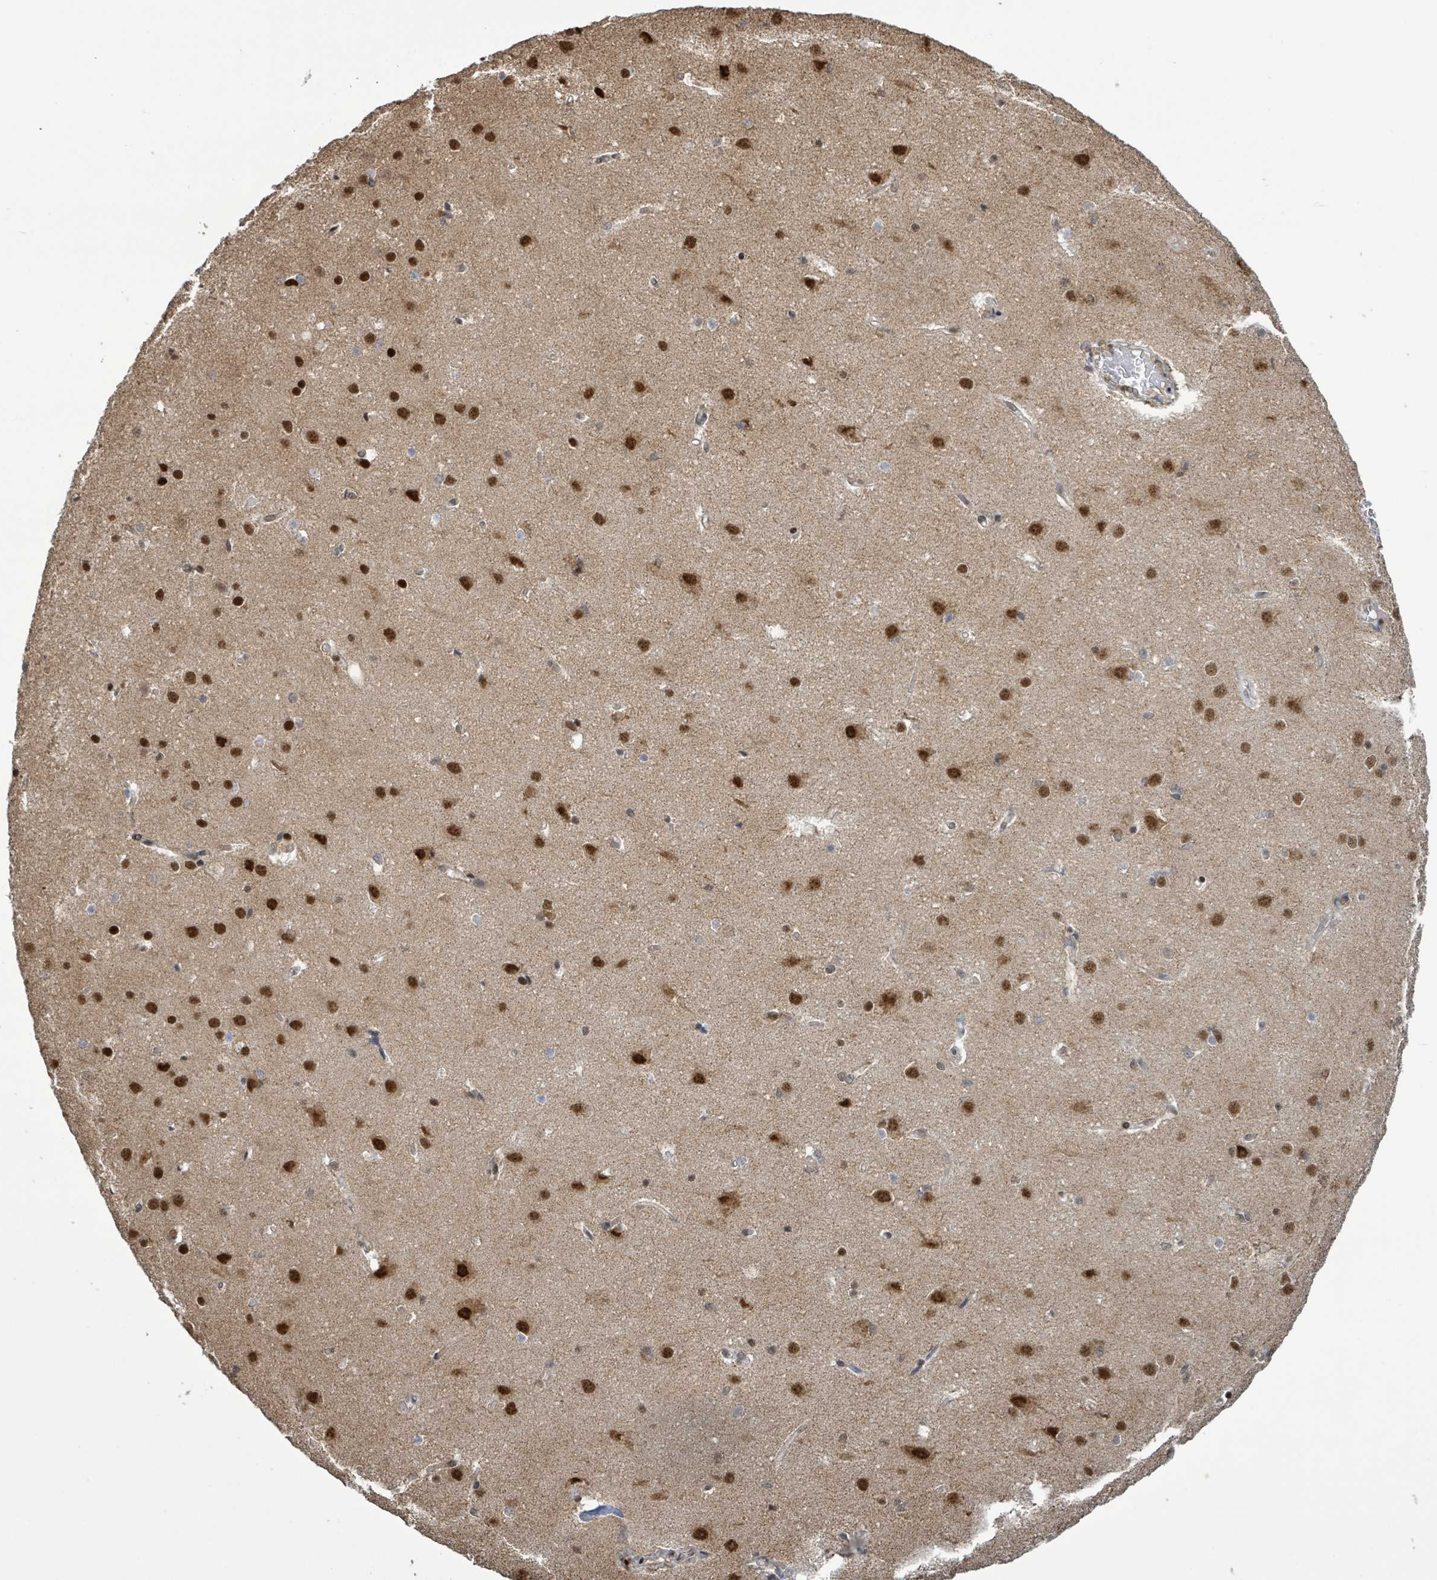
{"staining": {"intensity": "negative", "quantity": "none", "location": "none"}, "tissue": "cerebral cortex", "cell_type": "Endothelial cells", "image_type": "normal", "snomed": [{"axis": "morphology", "description": "Normal tissue, NOS"}, {"axis": "topography", "description": "Cerebral cortex"}], "caption": "This is a image of immunohistochemistry (IHC) staining of normal cerebral cortex, which shows no expression in endothelial cells. (Immunohistochemistry (ihc), brightfield microscopy, high magnification).", "gene": "COQ6", "patient": {"sex": "male", "age": 37}}